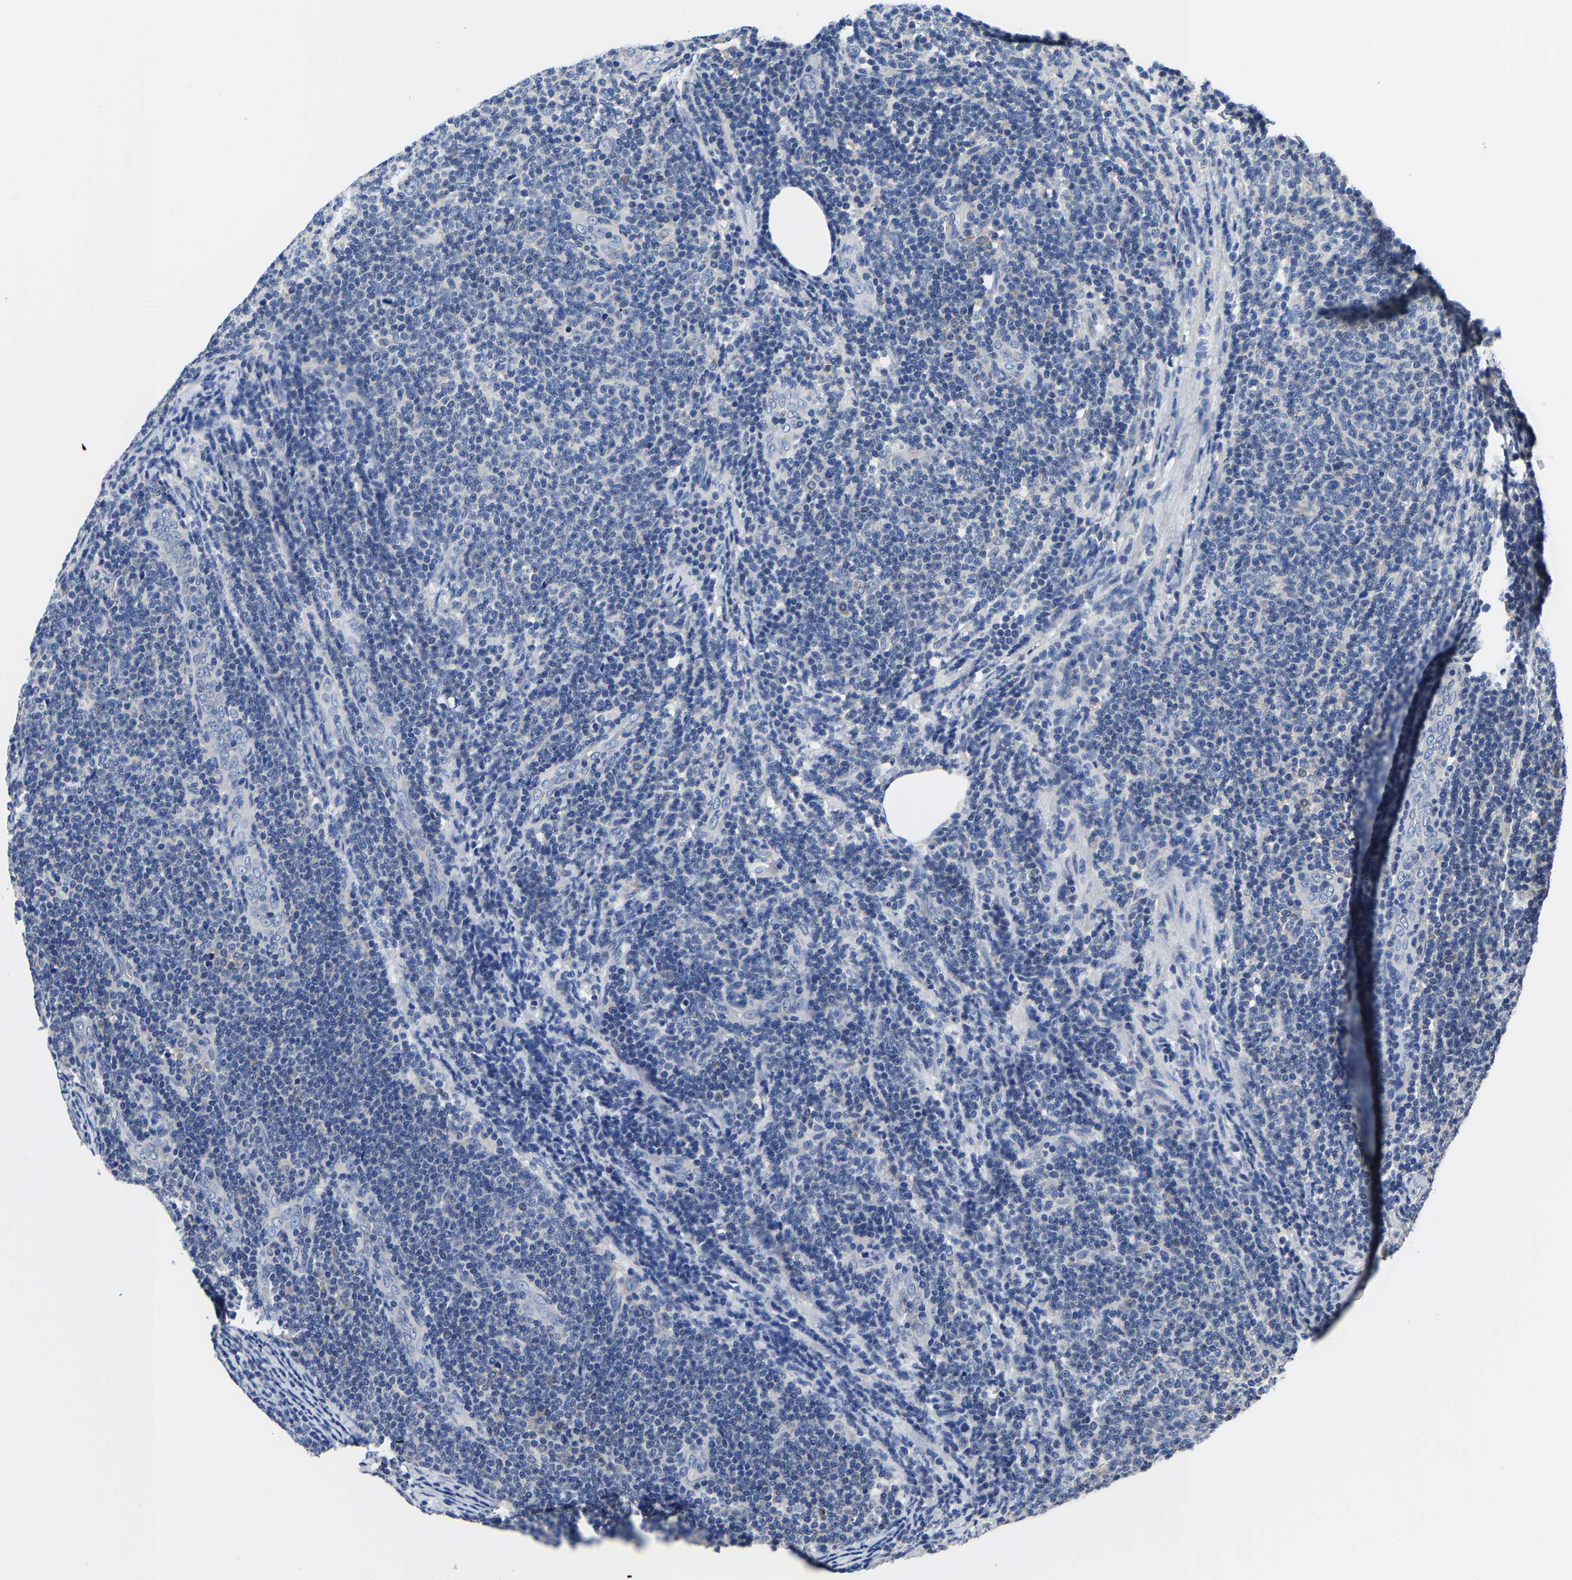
{"staining": {"intensity": "negative", "quantity": "none", "location": "none"}, "tissue": "lymphoma", "cell_type": "Tumor cells", "image_type": "cancer", "snomed": [{"axis": "morphology", "description": "Malignant lymphoma, non-Hodgkin's type, Low grade"}, {"axis": "topography", "description": "Lymph node"}], "caption": "DAB (3,3'-diaminobenzidine) immunohistochemical staining of human lymphoma reveals no significant staining in tumor cells.", "gene": "SRPK2", "patient": {"sex": "male", "age": 66}}